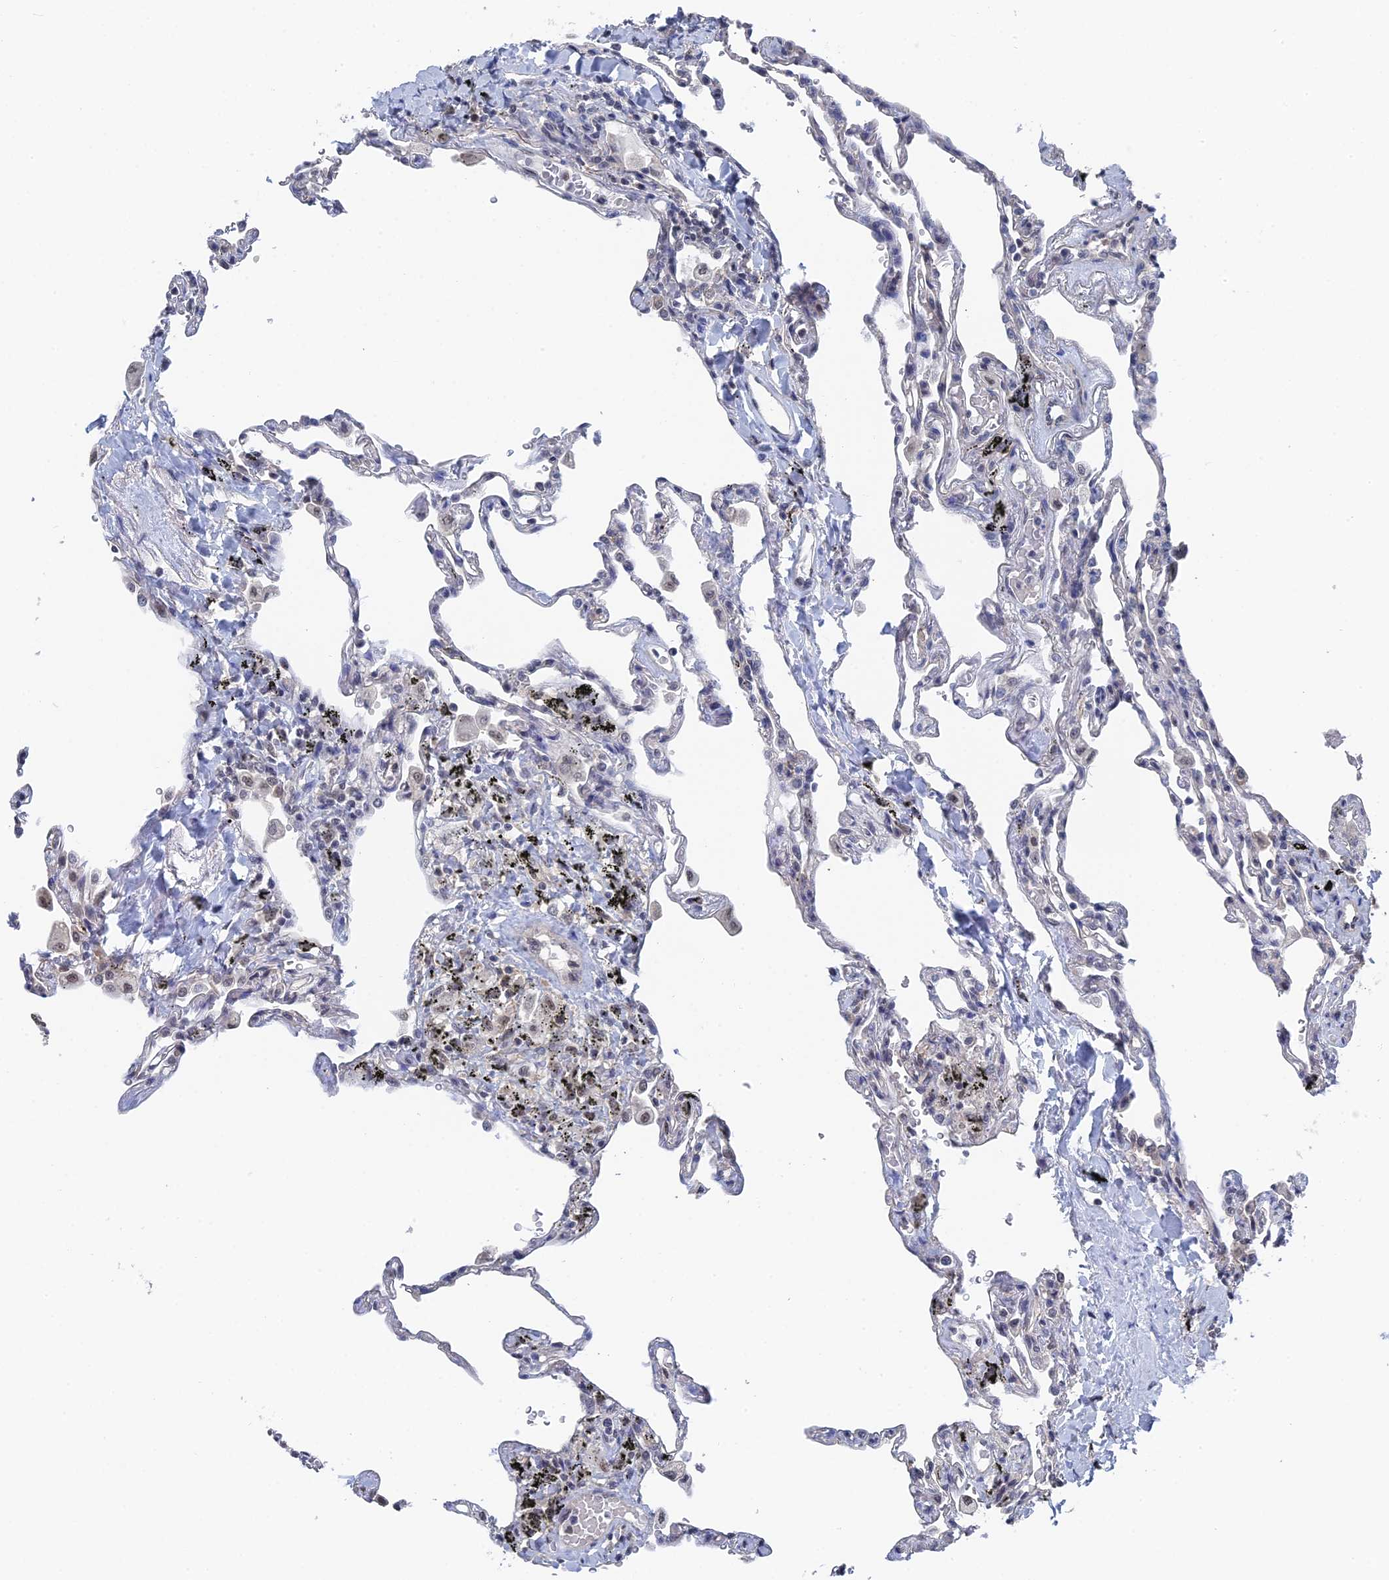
{"staining": {"intensity": "weak", "quantity": "<25%", "location": "nuclear"}, "tissue": "lung", "cell_type": "Alveolar cells", "image_type": "normal", "snomed": [{"axis": "morphology", "description": "Normal tissue, NOS"}, {"axis": "topography", "description": "Lung"}], "caption": "Alveolar cells show no significant expression in benign lung. Nuclei are stained in blue.", "gene": "TSSC4", "patient": {"sex": "male", "age": 59}}